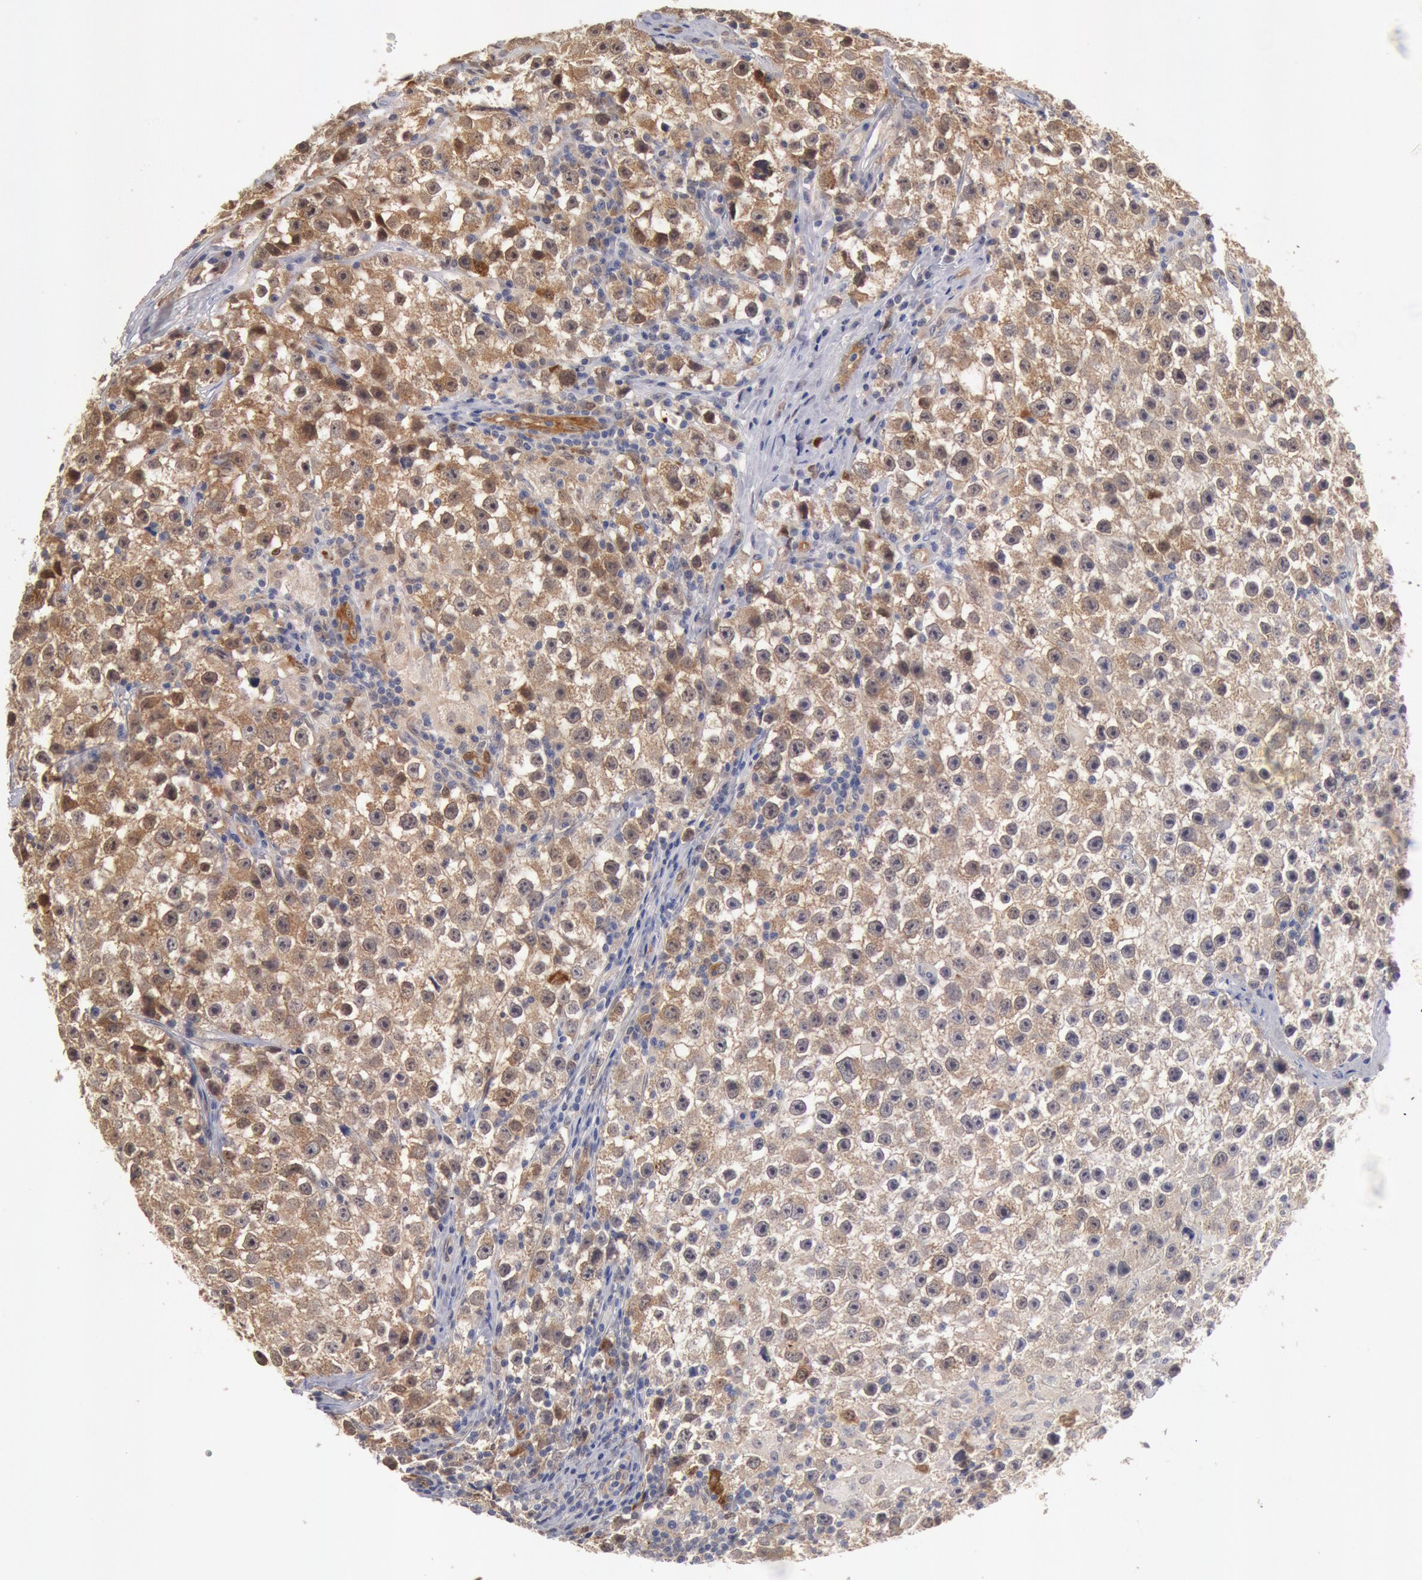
{"staining": {"intensity": "weak", "quantity": "25%-75%", "location": "cytoplasmic/membranous"}, "tissue": "testis cancer", "cell_type": "Tumor cells", "image_type": "cancer", "snomed": [{"axis": "morphology", "description": "Seminoma, NOS"}, {"axis": "topography", "description": "Testis"}], "caption": "IHC image of neoplastic tissue: testis cancer (seminoma) stained using immunohistochemistry demonstrates low levels of weak protein expression localized specifically in the cytoplasmic/membranous of tumor cells, appearing as a cytoplasmic/membranous brown color.", "gene": "DNAJA1", "patient": {"sex": "male", "age": 35}}